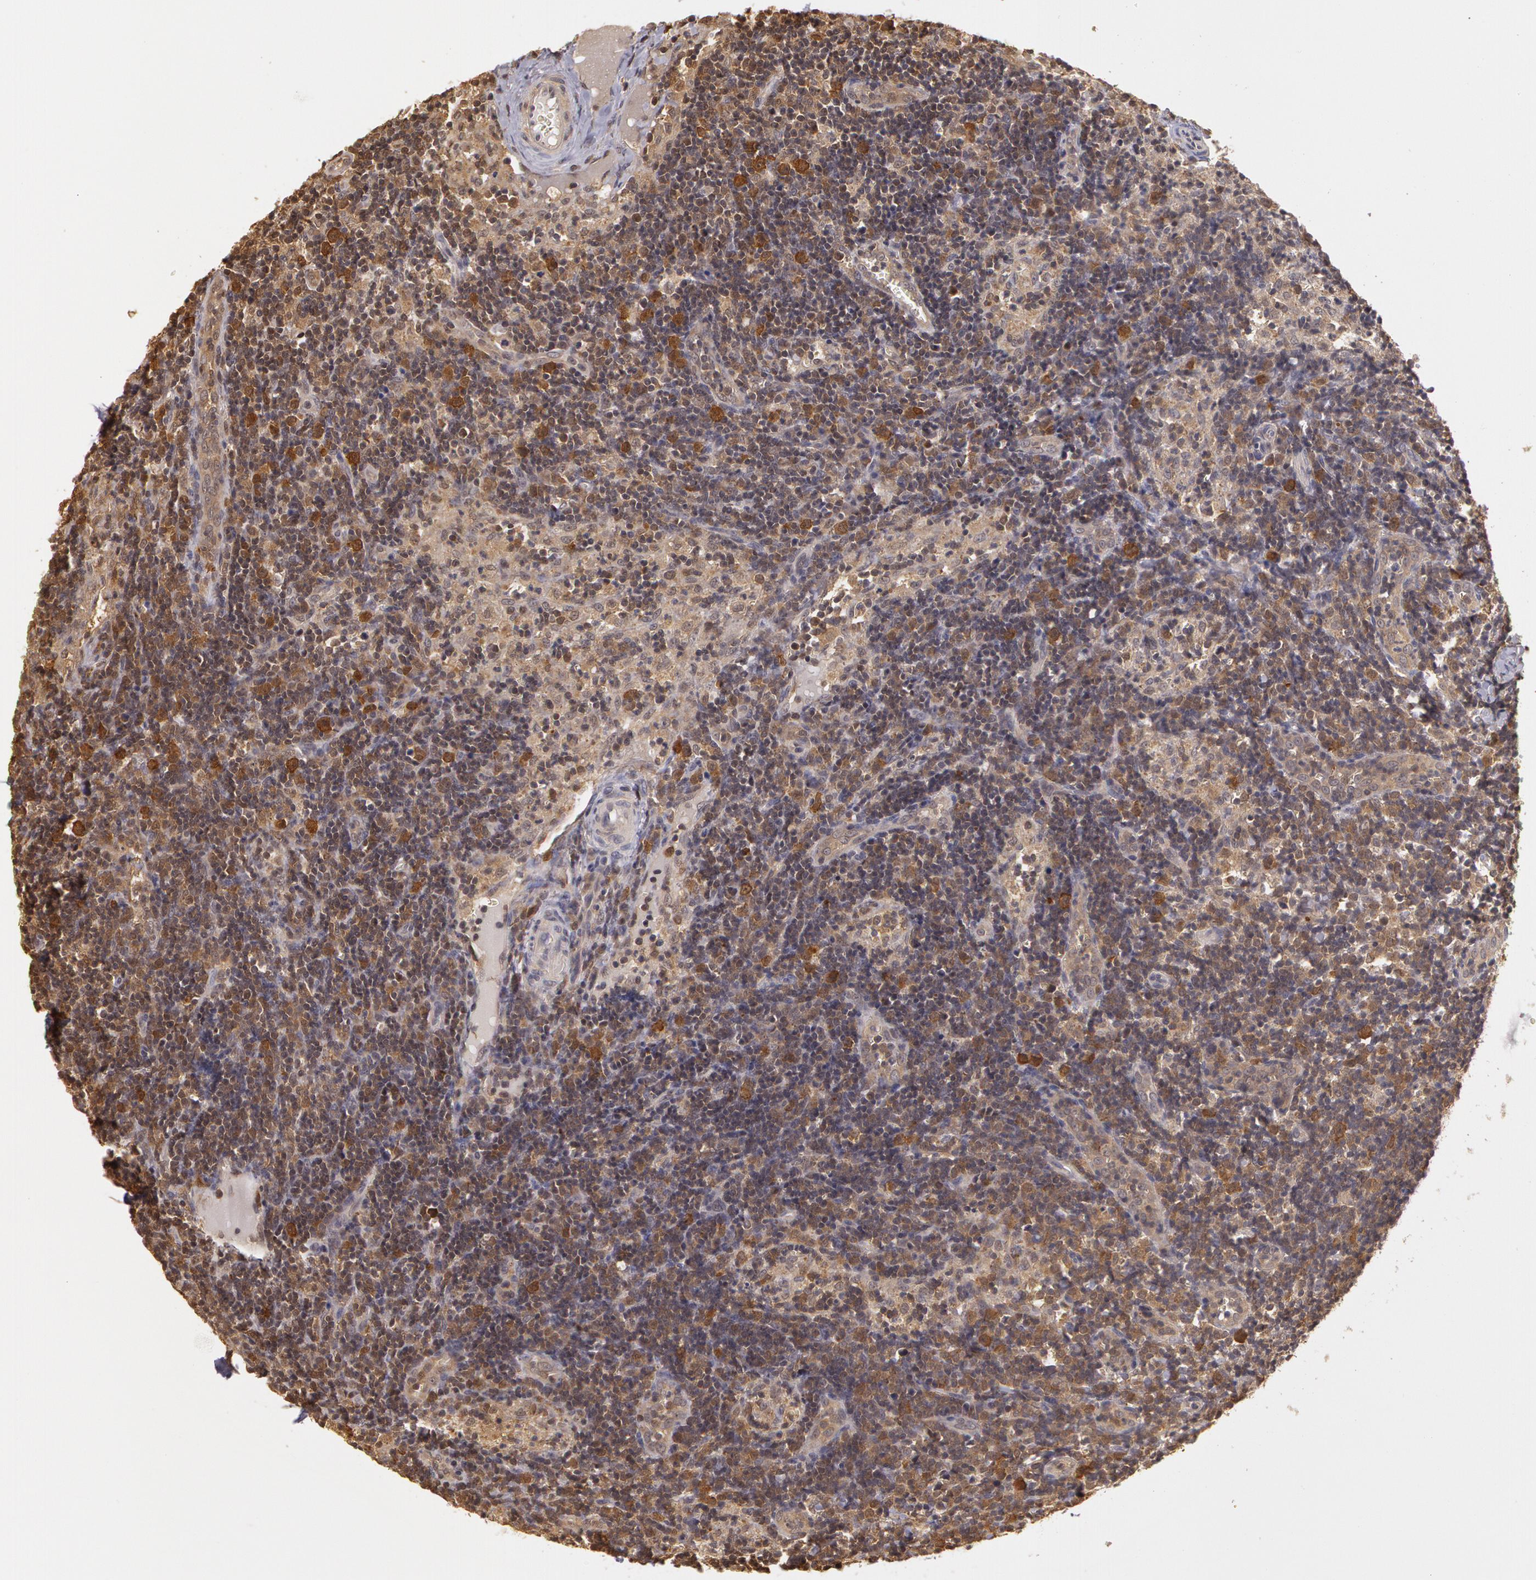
{"staining": {"intensity": "moderate", "quantity": "<25%", "location": "cytoplasmic/membranous"}, "tissue": "lymph node", "cell_type": "Non-germinal center cells", "image_type": "normal", "snomed": [{"axis": "morphology", "description": "Normal tissue, NOS"}, {"axis": "morphology", "description": "Inflammation, NOS"}, {"axis": "topography", "description": "Lymph node"}, {"axis": "topography", "description": "Salivary gland"}], "caption": "Brown immunohistochemical staining in normal lymph node displays moderate cytoplasmic/membranous staining in about <25% of non-germinal center cells.", "gene": "AHSA1", "patient": {"sex": "male", "age": 3}}